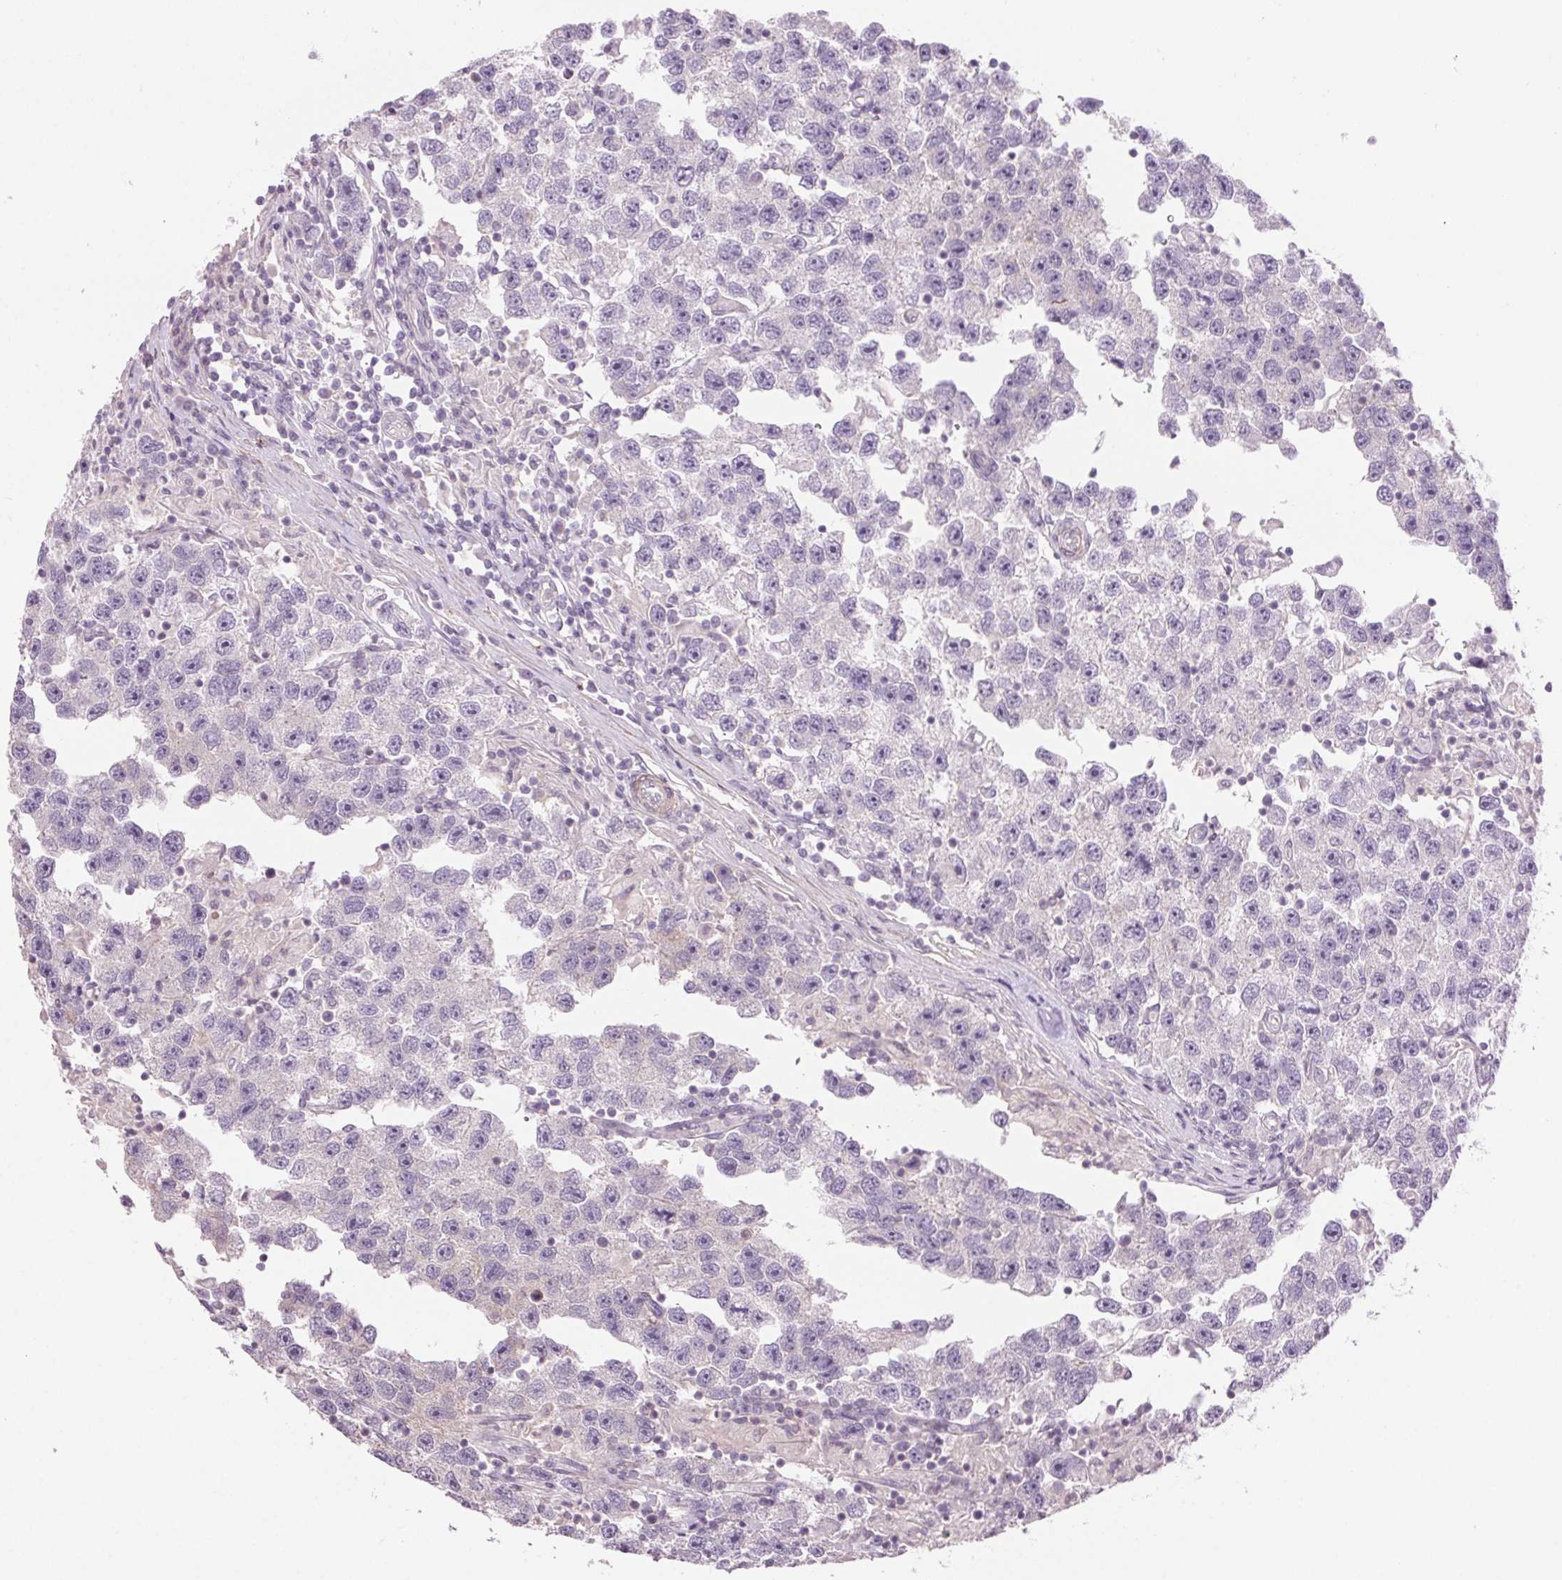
{"staining": {"intensity": "negative", "quantity": "none", "location": "none"}, "tissue": "testis cancer", "cell_type": "Tumor cells", "image_type": "cancer", "snomed": [{"axis": "morphology", "description": "Seminoma, NOS"}, {"axis": "topography", "description": "Testis"}], "caption": "Tumor cells are negative for protein expression in human seminoma (testis). (DAB immunohistochemistry (IHC) visualized using brightfield microscopy, high magnification).", "gene": "HHLA2", "patient": {"sex": "male", "age": 26}}